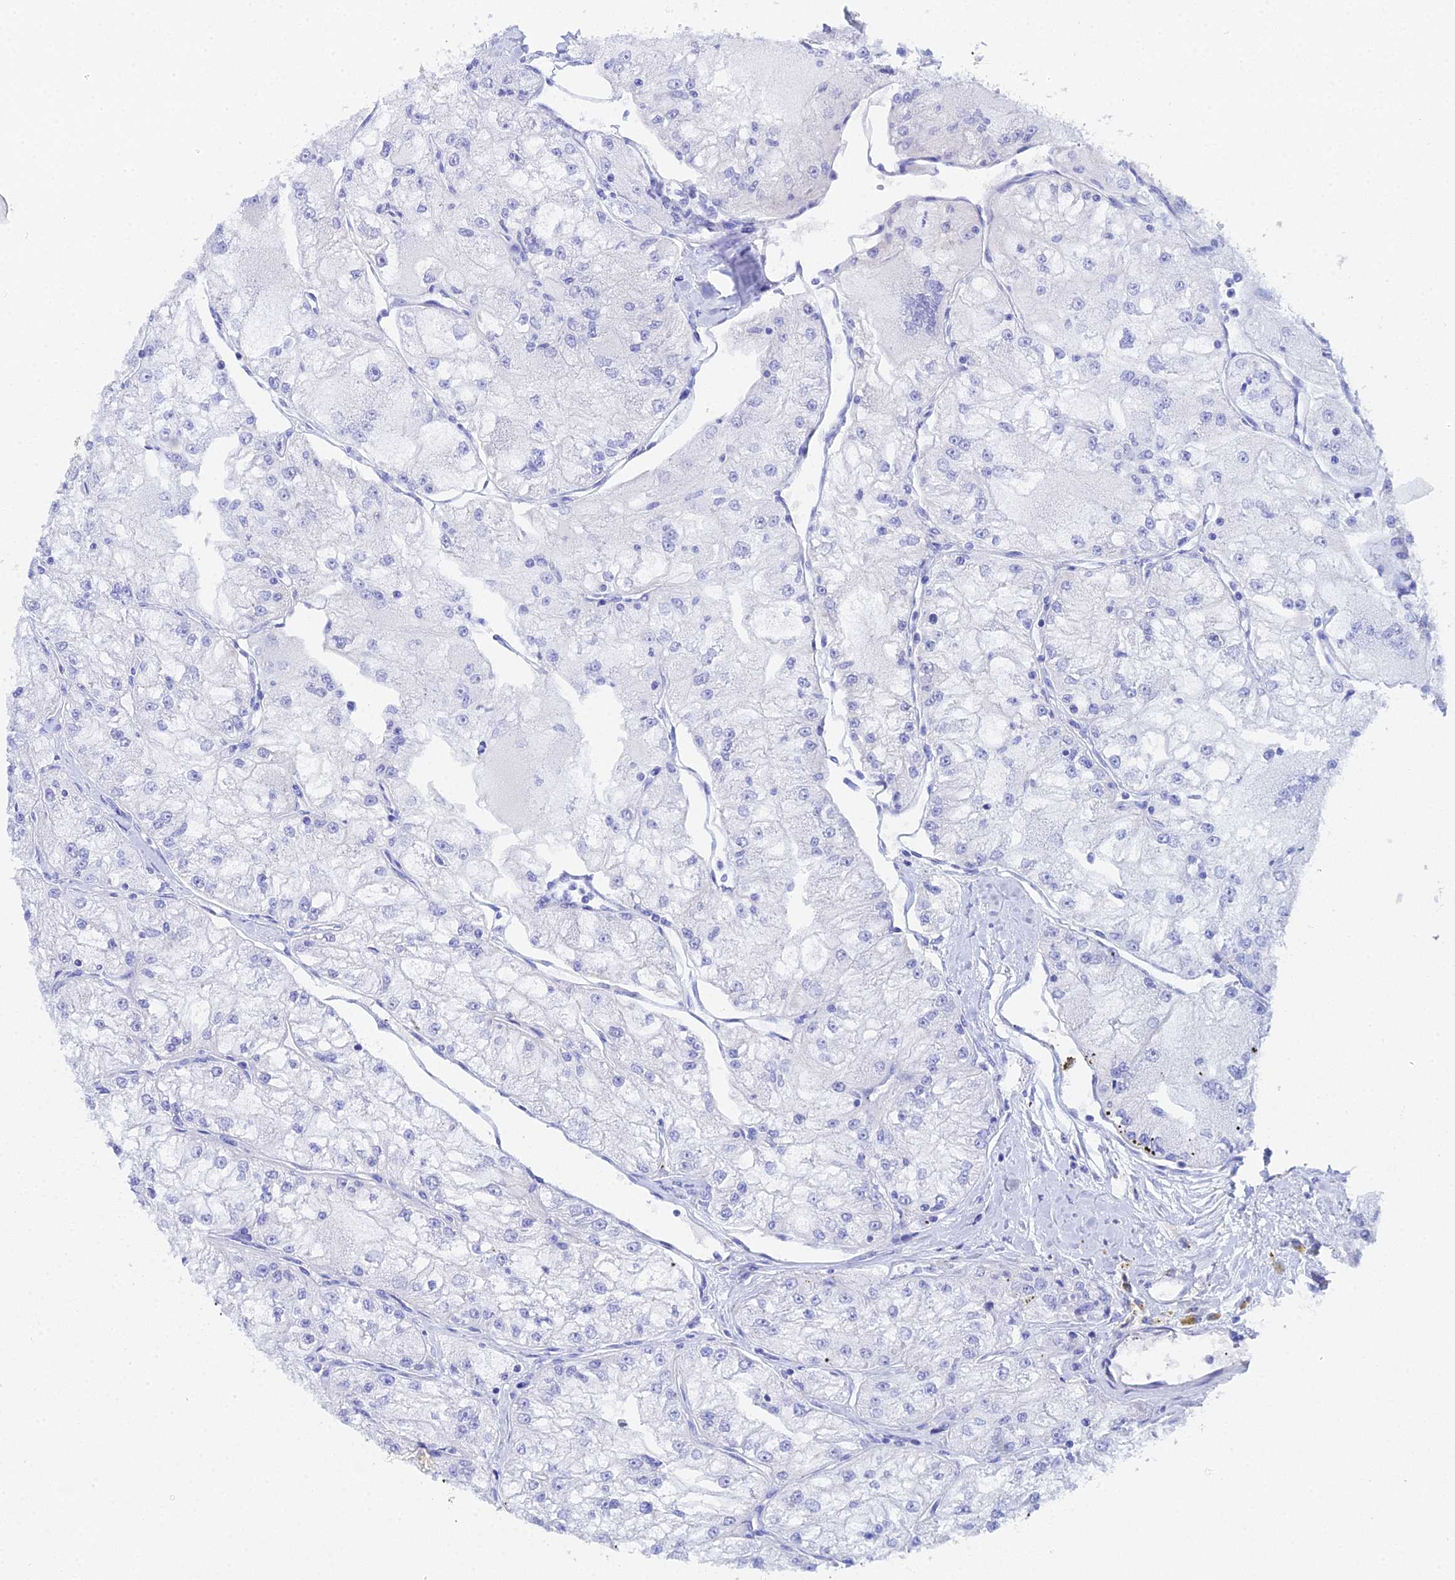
{"staining": {"intensity": "negative", "quantity": "none", "location": "none"}, "tissue": "renal cancer", "cell_type": "Tumor cells", "image_type": "cancer", "snomed": [{"axis": "morphology", "description": "Adenocarcinoma, NOS"}, {"axis": "topography", "description": "Kidney"}], "caption": "Protein analysis of renal cancer (adenocarcinoma) displays no significant positivity in tumor cells.", "gene": "CELA3A", "patient": {"sex": "female", "age": 72}}